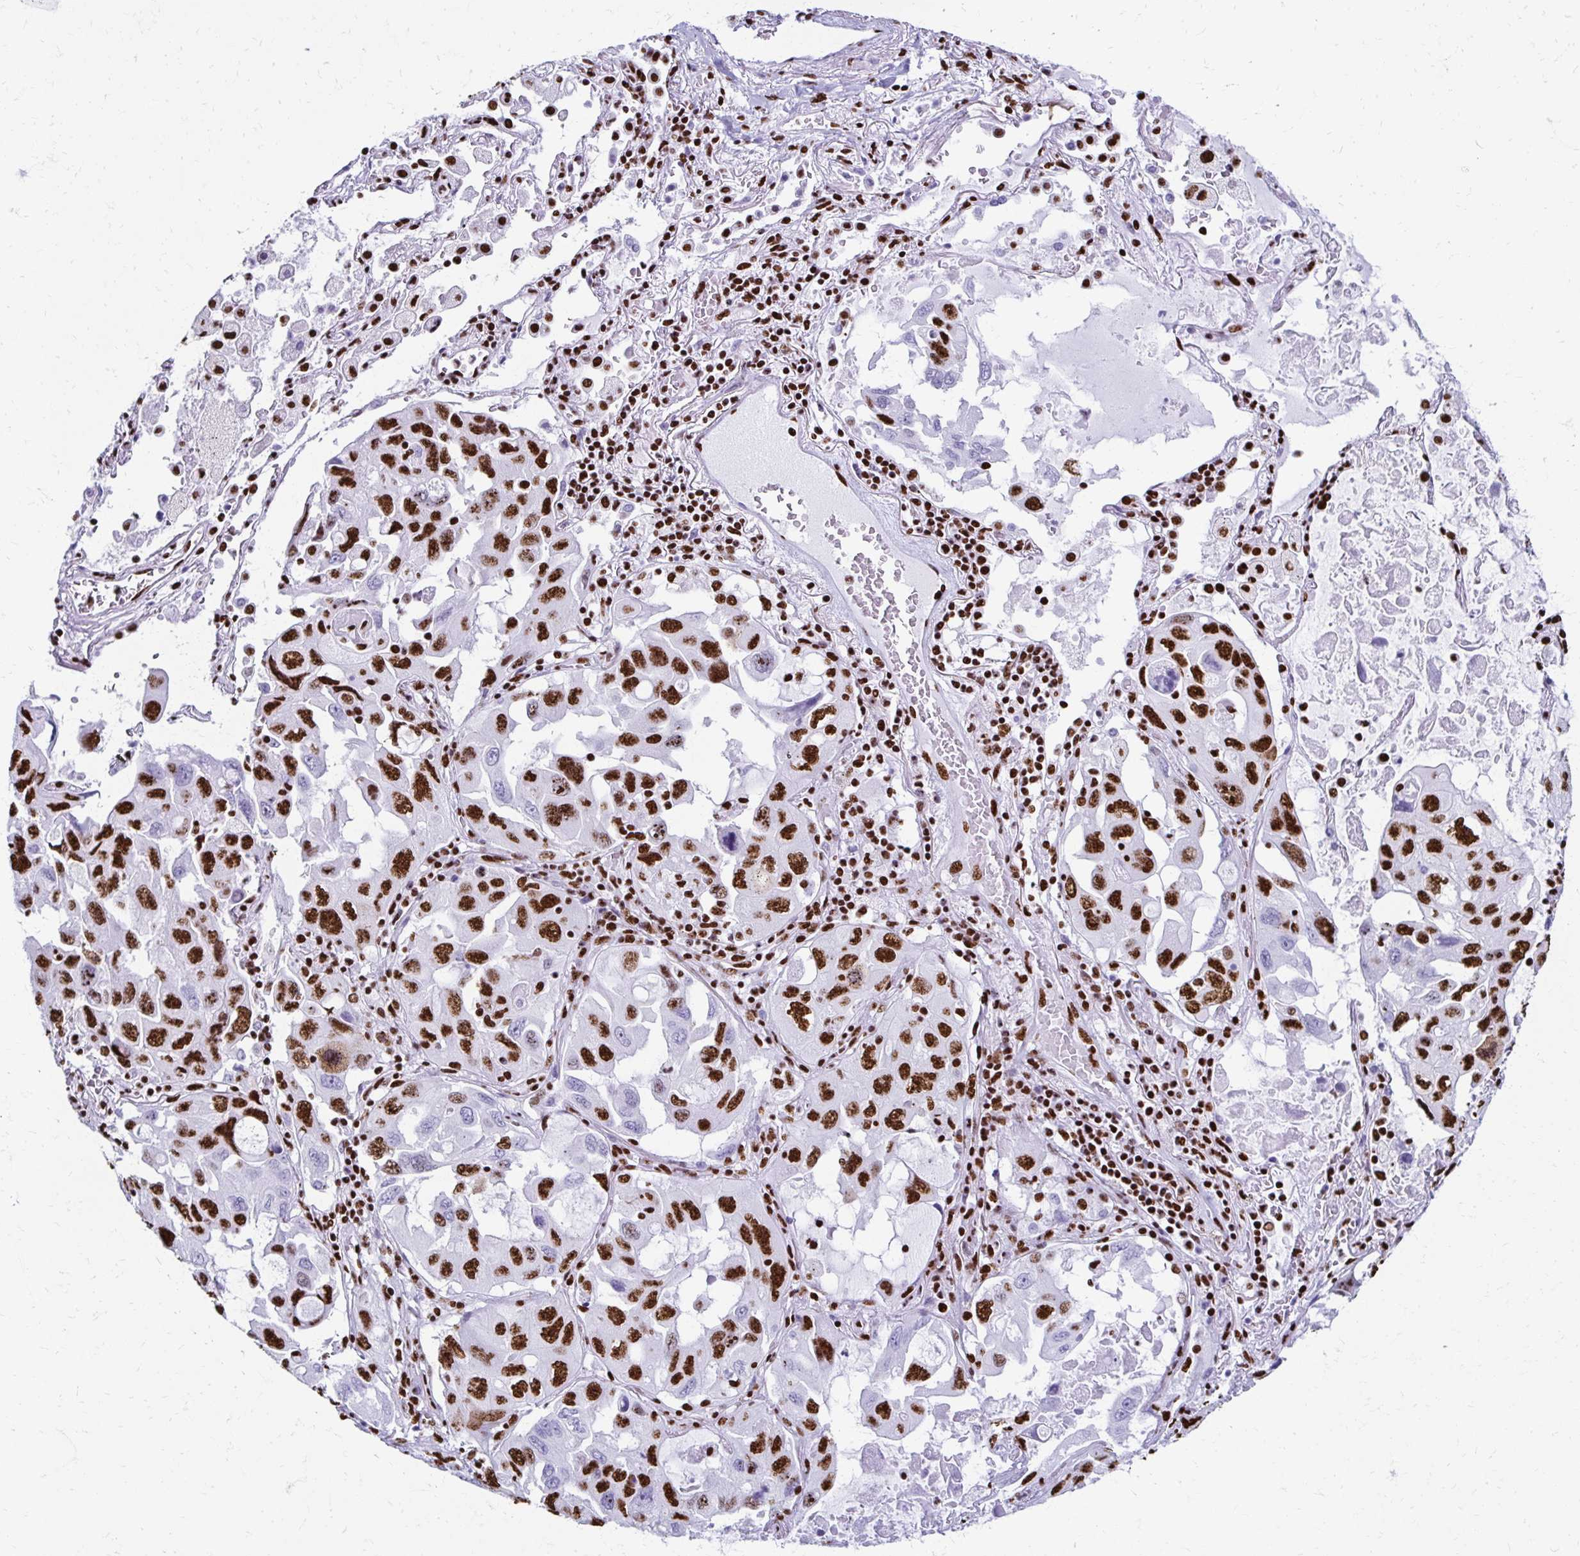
{"staining": {"intensity": "strong", "quantity": ">75%", "location": "nuclear"}, "tissue": "lung cancer", "cell_type": "Tumor cells", "image_type": "cancer", "snomed": [{"axis": "morphology", "description": "Squamous cell carcinoma, NOS"}, {"axis": "topography", "description": "Lung"}], "caption": "Protein expression analysis of lung cancer (squamous cell carcinoma) shows strong nuclear positivity in approximately >75% of tumor cells.", "gene": "NONO", "patient": {"sex": "female", "age": 73}}